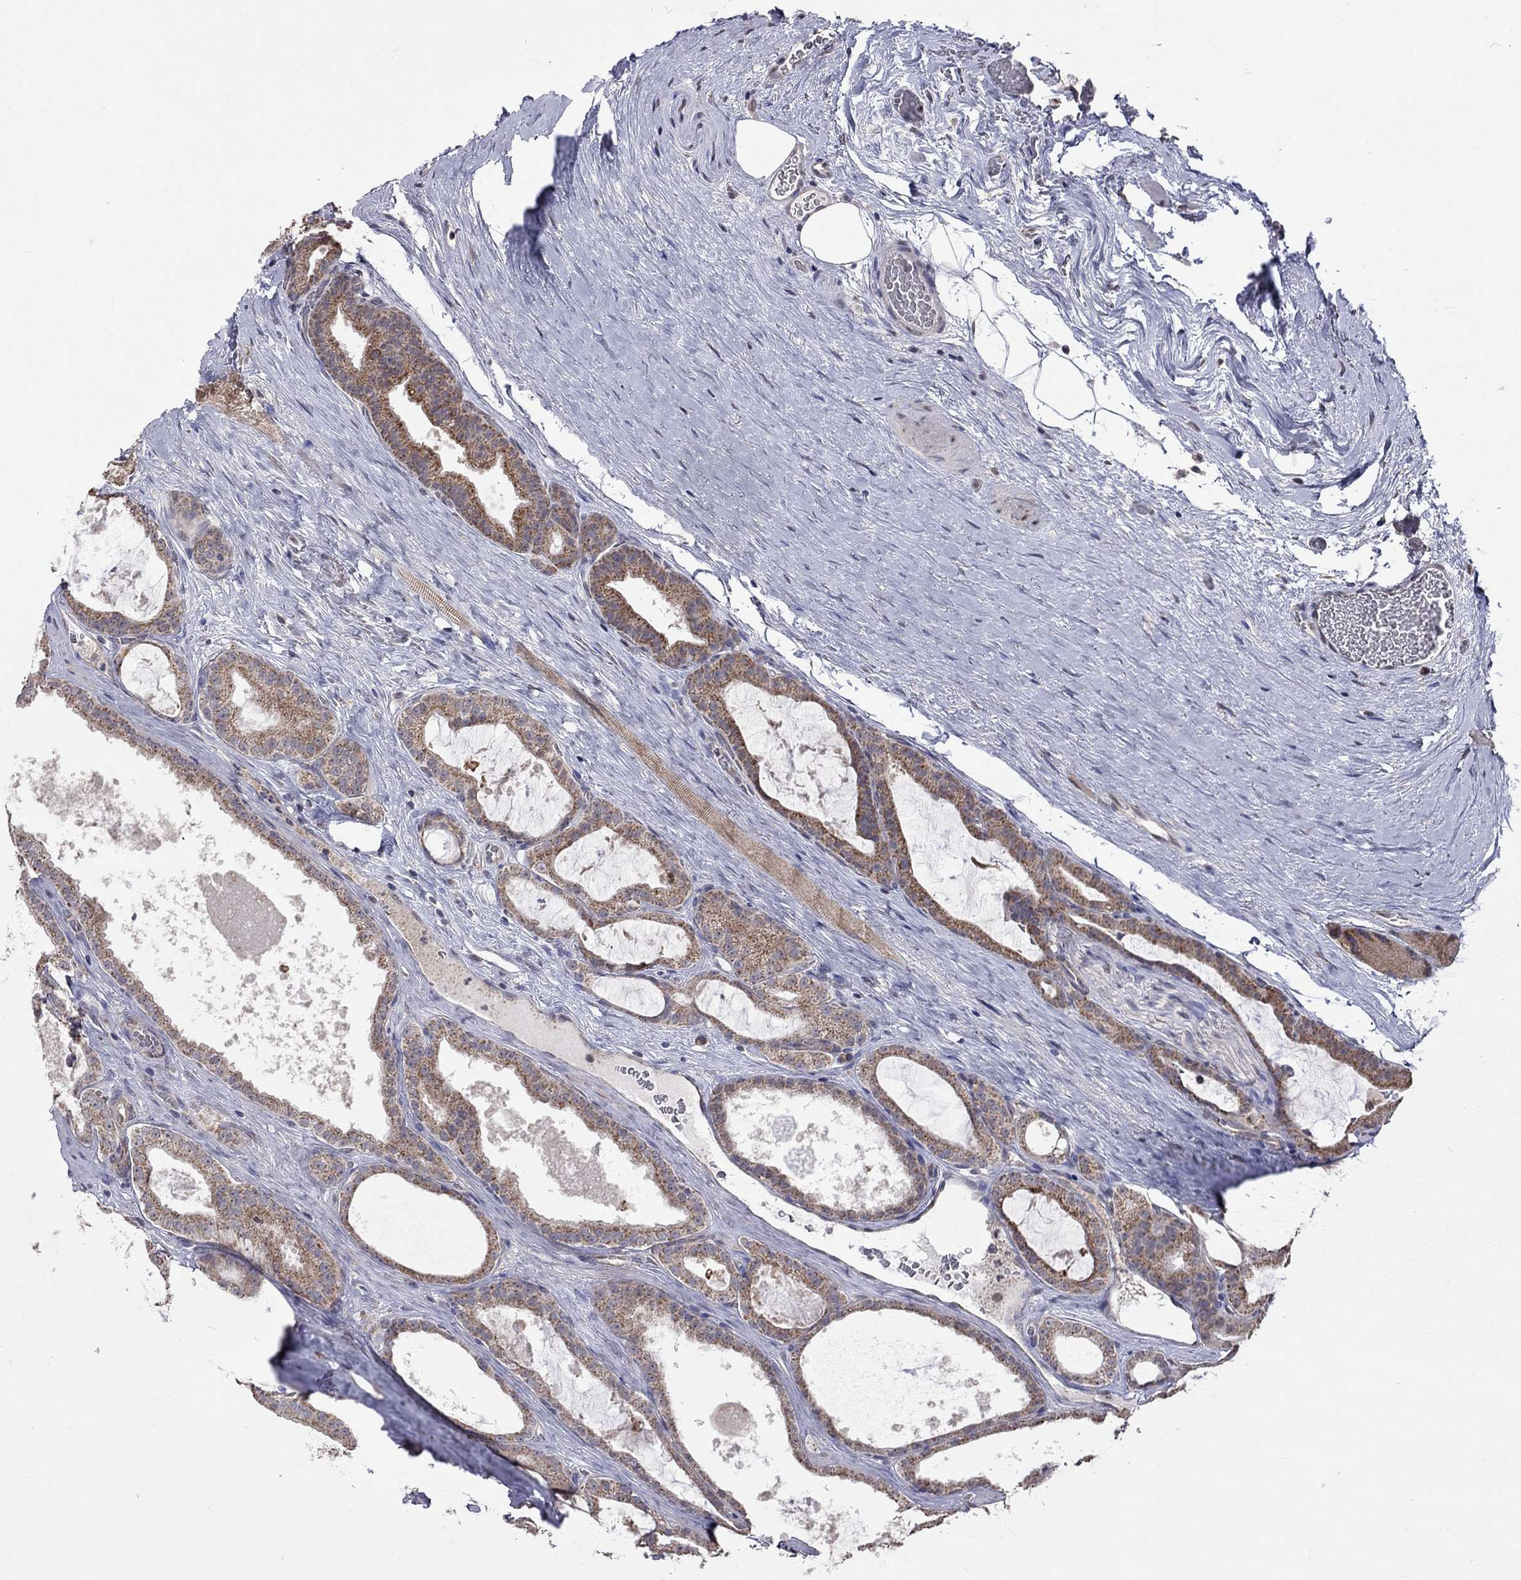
{"staining": {"intensity": "strong", "quantity": "25%-75%", "location": "cytoplasmic/membranous"}, "tissue": "prostate cancer", "cell_type": "Tumor cells", "image_type": "cancer", "snomed": [{"axis": "morphology", "description": "Adenocarcinoma, NOS"}, {"axis": "topography", "description": "Prostate"}], "caption": "An image of human prostate cancer (adenocarcinoma) stained for a protein reveals strong cytoplasmic/membranous brown staining in tumor cells. Using DAB (brown) and hematoxylin (blue) stains, captured at high magnification using brightfield microscopy.", "gene": "NDUFB1", "patient": {"sex": "male", "age": 67}}